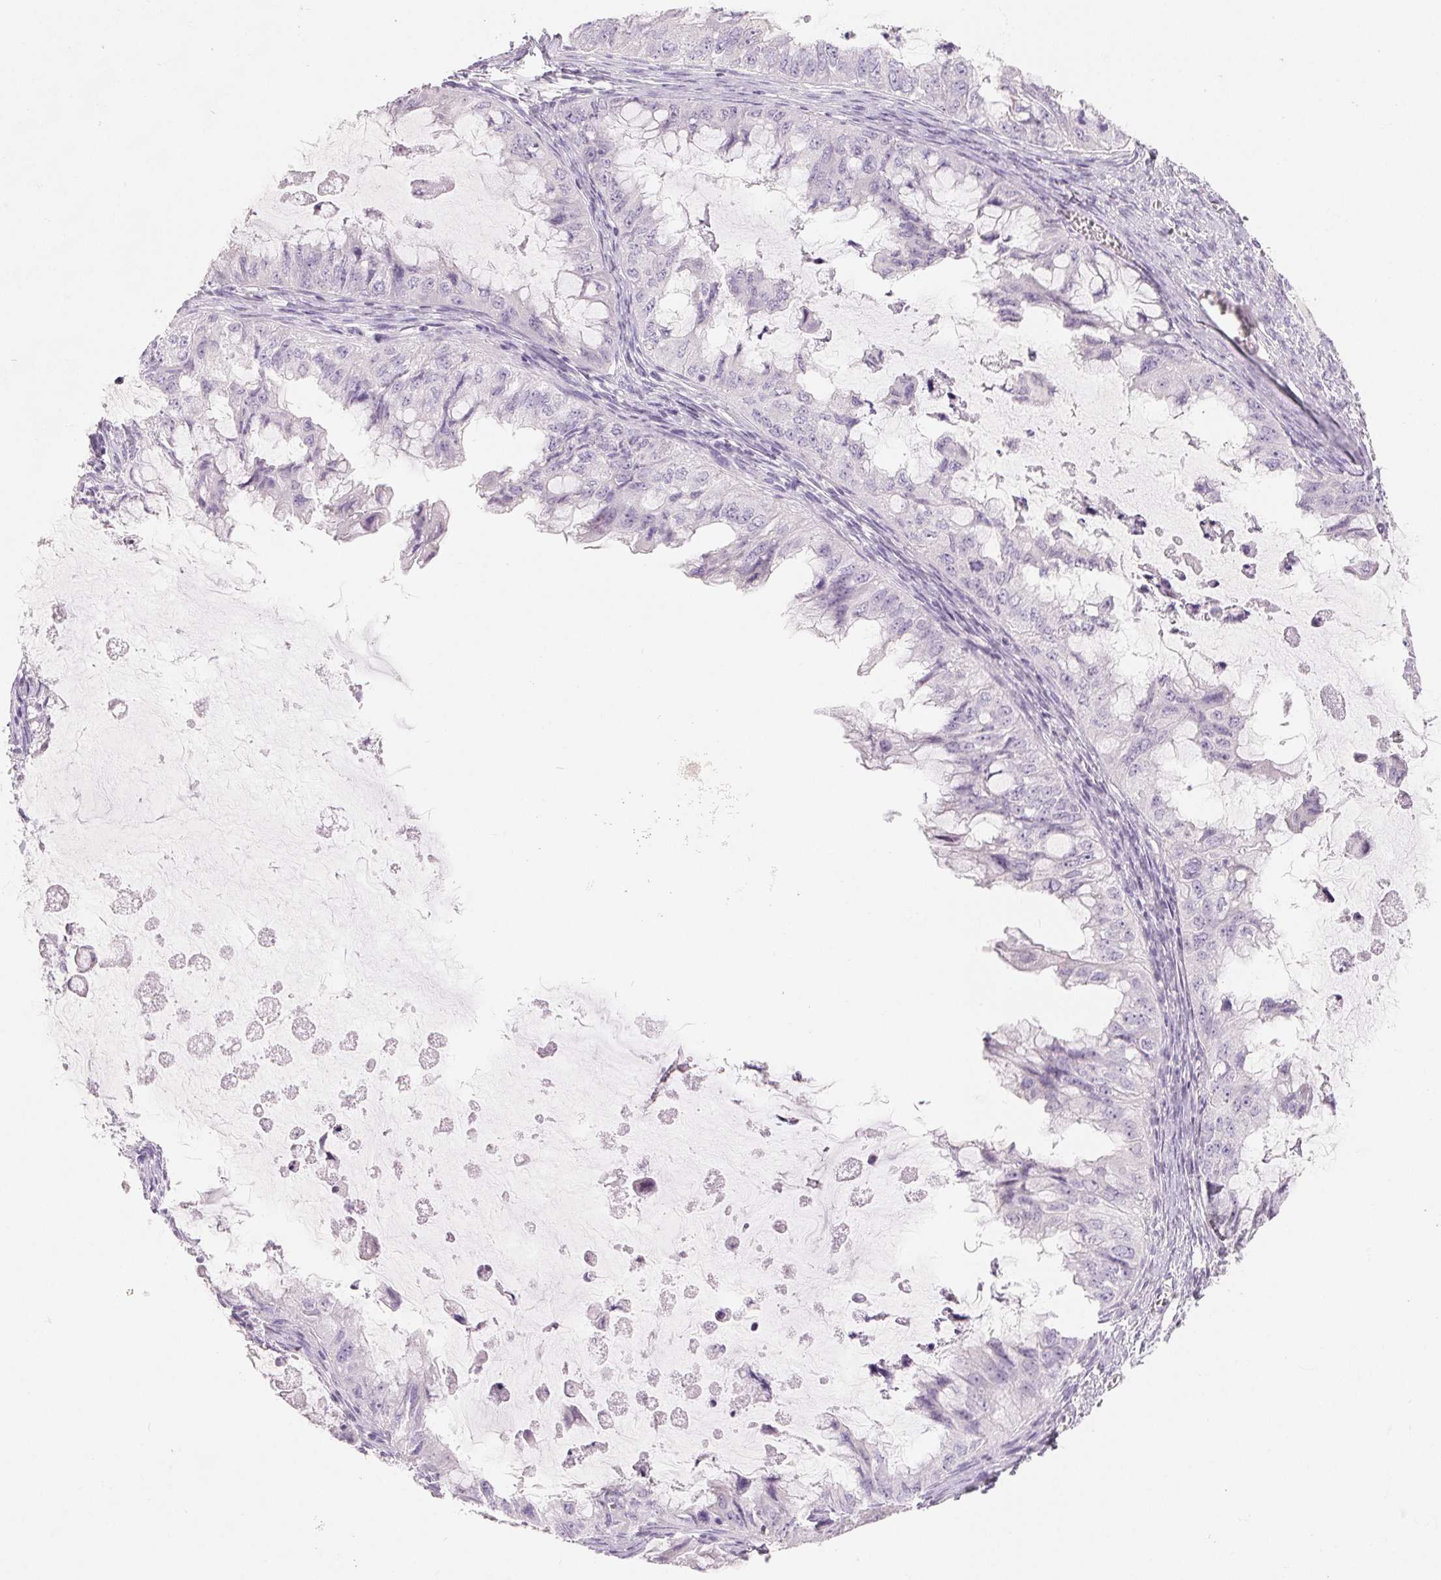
{"staining": {"intensity": "negative", "quantity": "none", "location": "none"}, "tissue": "ovarian cancer", "cell_type": "Tumor cells", "image_type": "cancer", "snomed": [{"axis": "morphology", "description": "Cystadenocarcinoma, mucinous, NOS"}, {"axis": "topography", "description": "Ovary"}], "caption": "Ovarian cancer (mucinous cystadenocarcinoma) stained for a protein using immunohistochemistry (IHC) demonstrates no staining tumor cells.", "gene": "SPACA5B", "patient": {"sex": "female", "age": 72}}